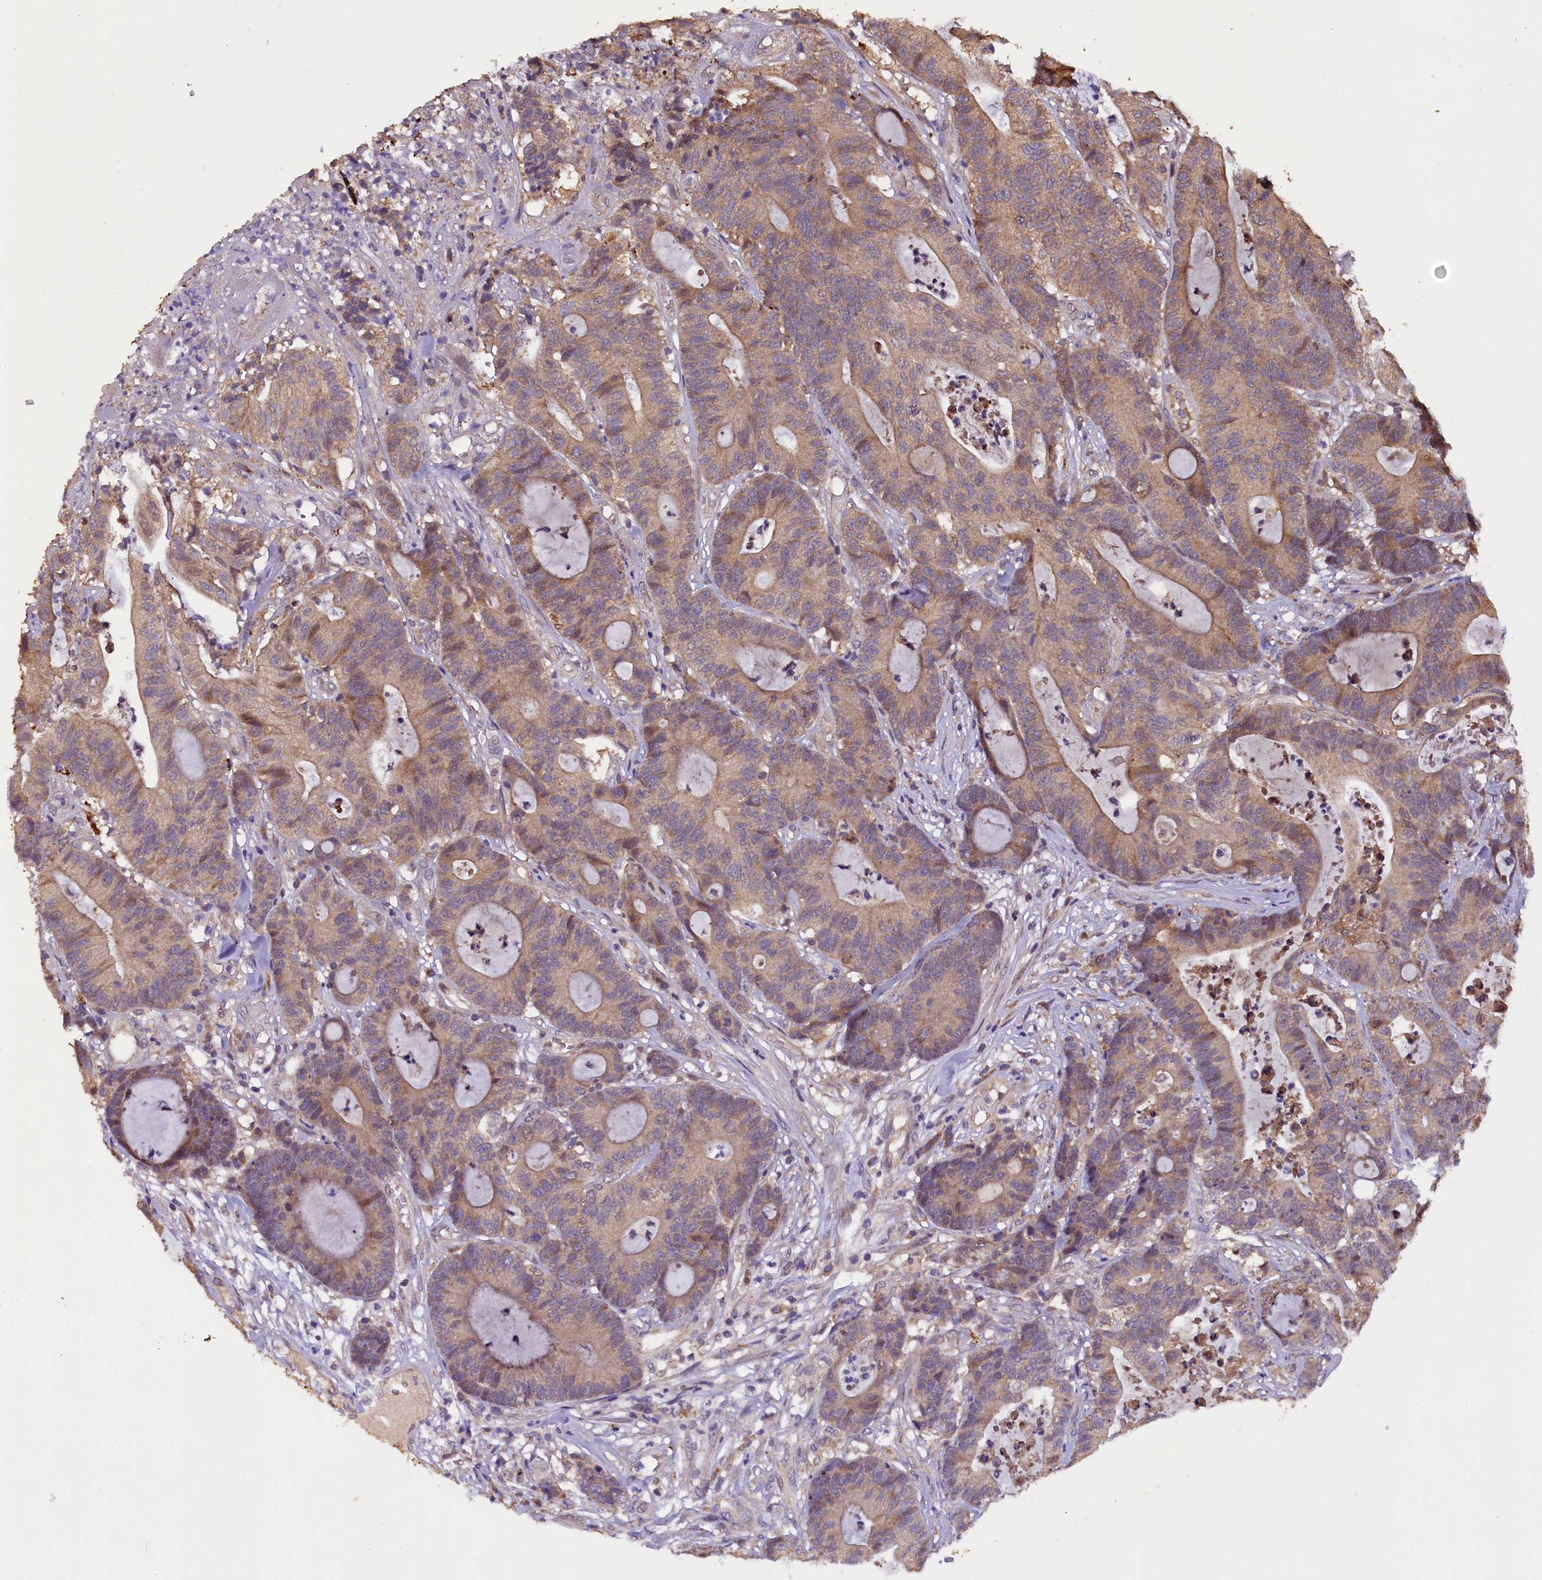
{"staining": {"intensity": "moderate", "quantity": ">75%", "location": "cytoplasmic/membranous"}, "tissue": "colorectal cancer", "cell_type": "Tumor cells", "image_type": "cancer", "snomed": [{"axis": "morphology", "description": "Adenocarcinoma, NOS"}, {"axis": "topography", "description": "Colon"}], "caption": "Immunohistochemistry micrograph of neoplastic tissue: colorectal adenocarcinoma stained using immunohistochemistry demonstrates medium levels of moderate protein expression localized specifically in the cytoplasmic/membranous of tumor cells, appearing as a cytoplasmic/membranous brown color.", "gene": "PLXNB1", "patient": {"sex": "female", "age": 84}}